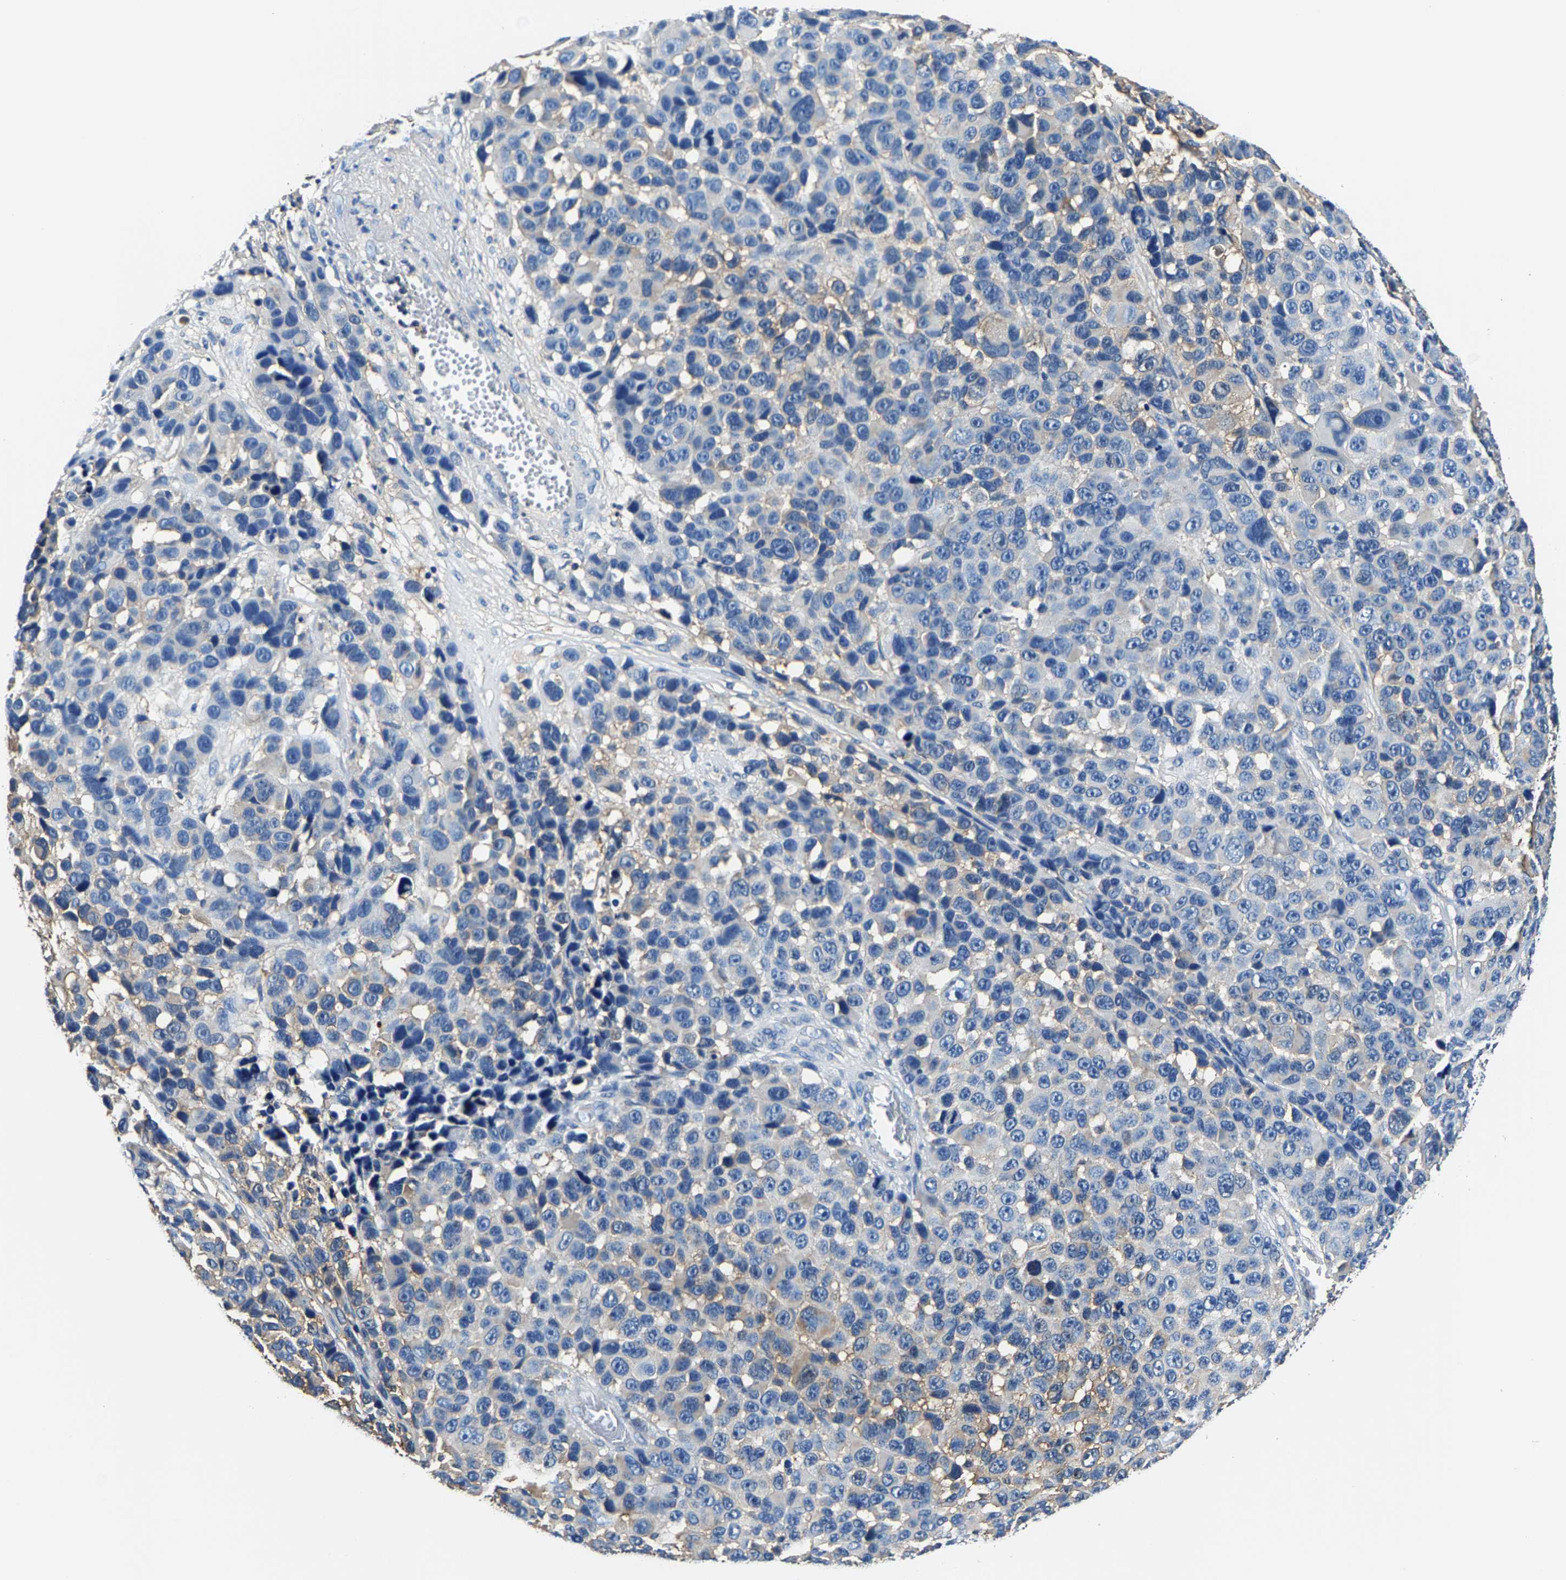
{"staining": {"intensity": "negative", "quantity": "none", "location": "none"}, "tissue": "melanoma", "cell_type": "Tumor cells", "image_type": "cancer", "snomed": [{"axis": "morphology", "description": "Malignant melanoma, NOS"}, {"axis": "topography", "description": "Skin"}], "caption": "An immunohistochemistry (IHC) image of melanoma is shown. There is no staining in tumor cells of melanoma. (DAB immunohistochemistry, high magnification).", "gene": "ALDOB", "patient": {"sex": "male", "age": 53}}